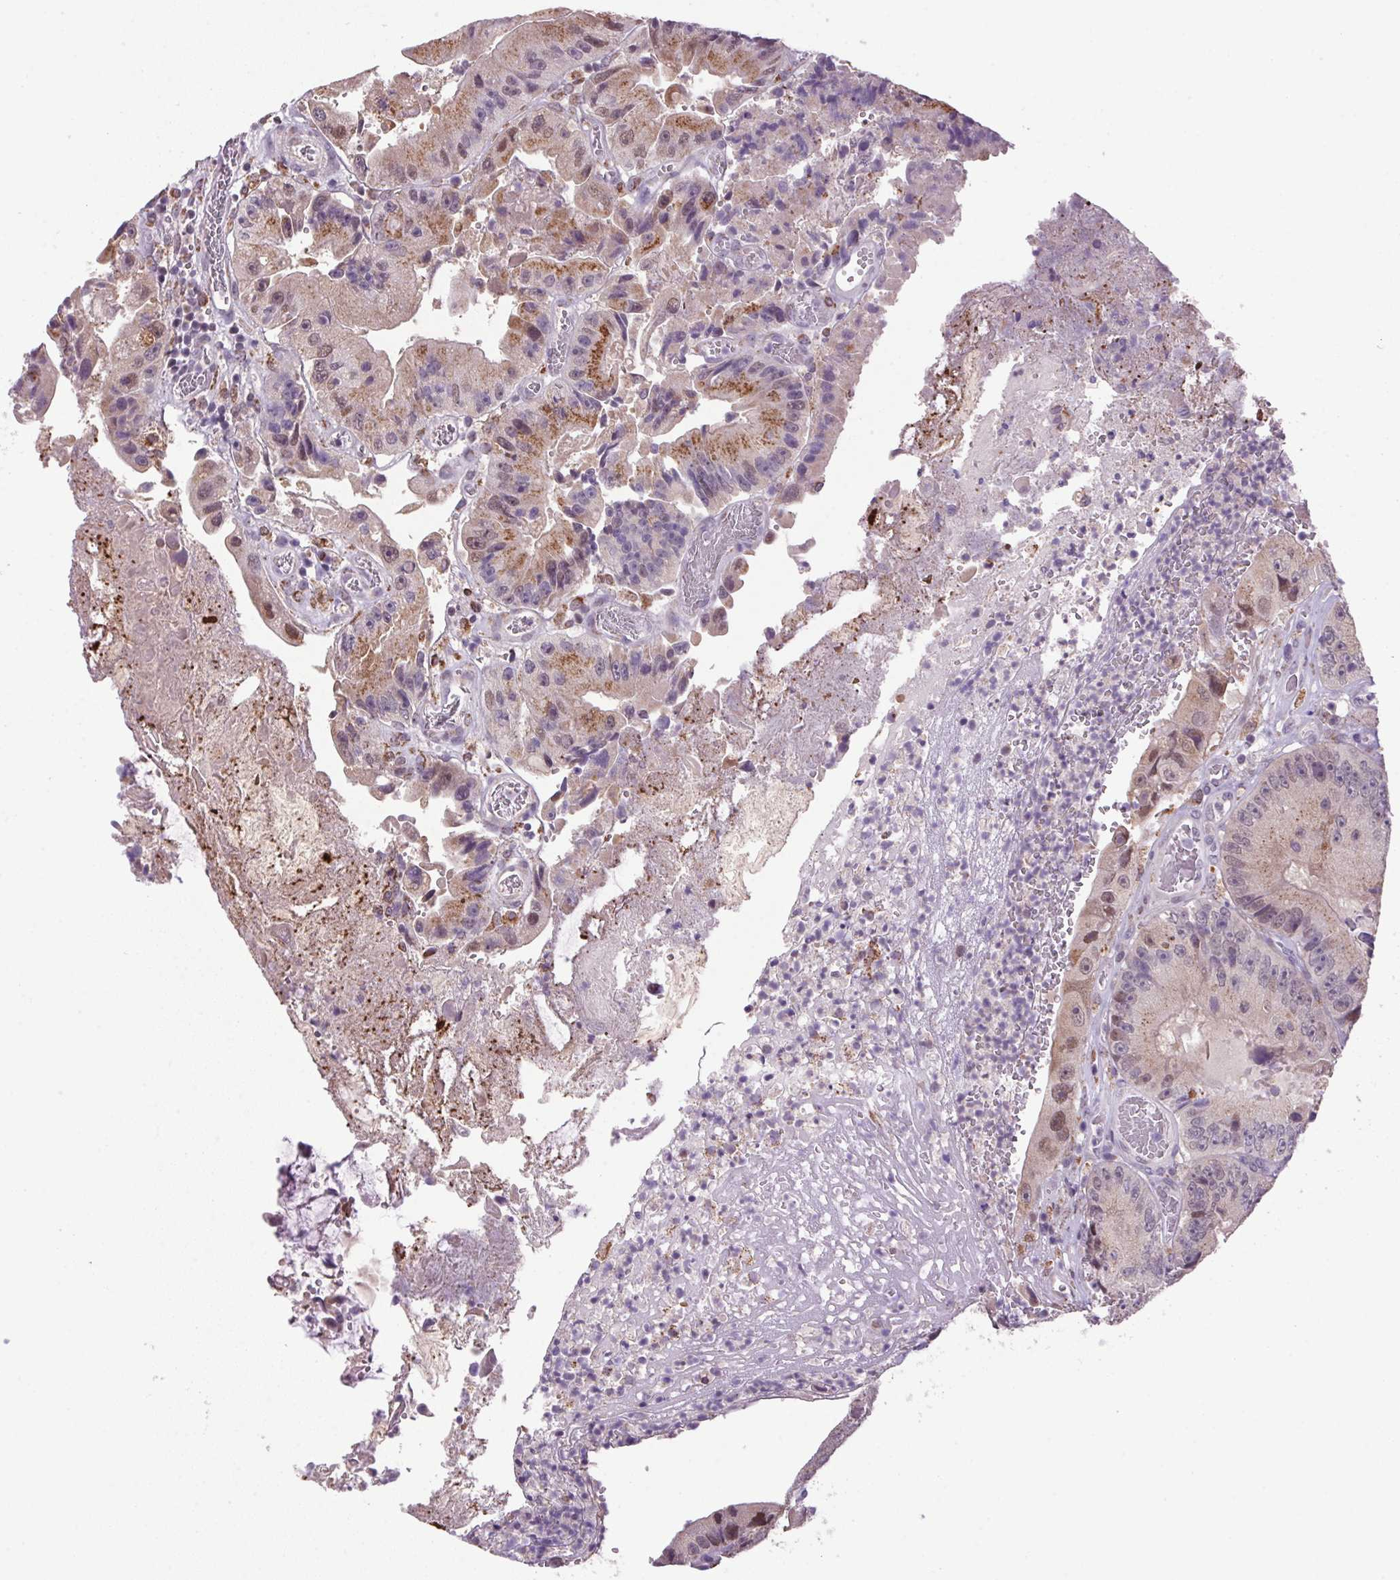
{"staining": {"intensity": "moderate", "quantity": "<25%", "location": "cytoplasmic/membranous,nuclear"}, "tissue": "colorectal cancer", "cell_type": "Tumor cells", "image_type": "cancer", "snomed": [{"axis": "morphology", "description": "Adenocarcinoma, NOS"}, {"axis": "topography", "description": "Colon"}], "caption": "Brown immunohistochemical staining in human colorectal cancer (adenocarcinoma) displays moderate cytoplasmic/membranous and nuclear staining in approximately <25% of tumor cells. (IHC, brightfield microscopy, high magnification).", "gene": "AKR1E2", "patient": {"sex": "female", "age": 86}}